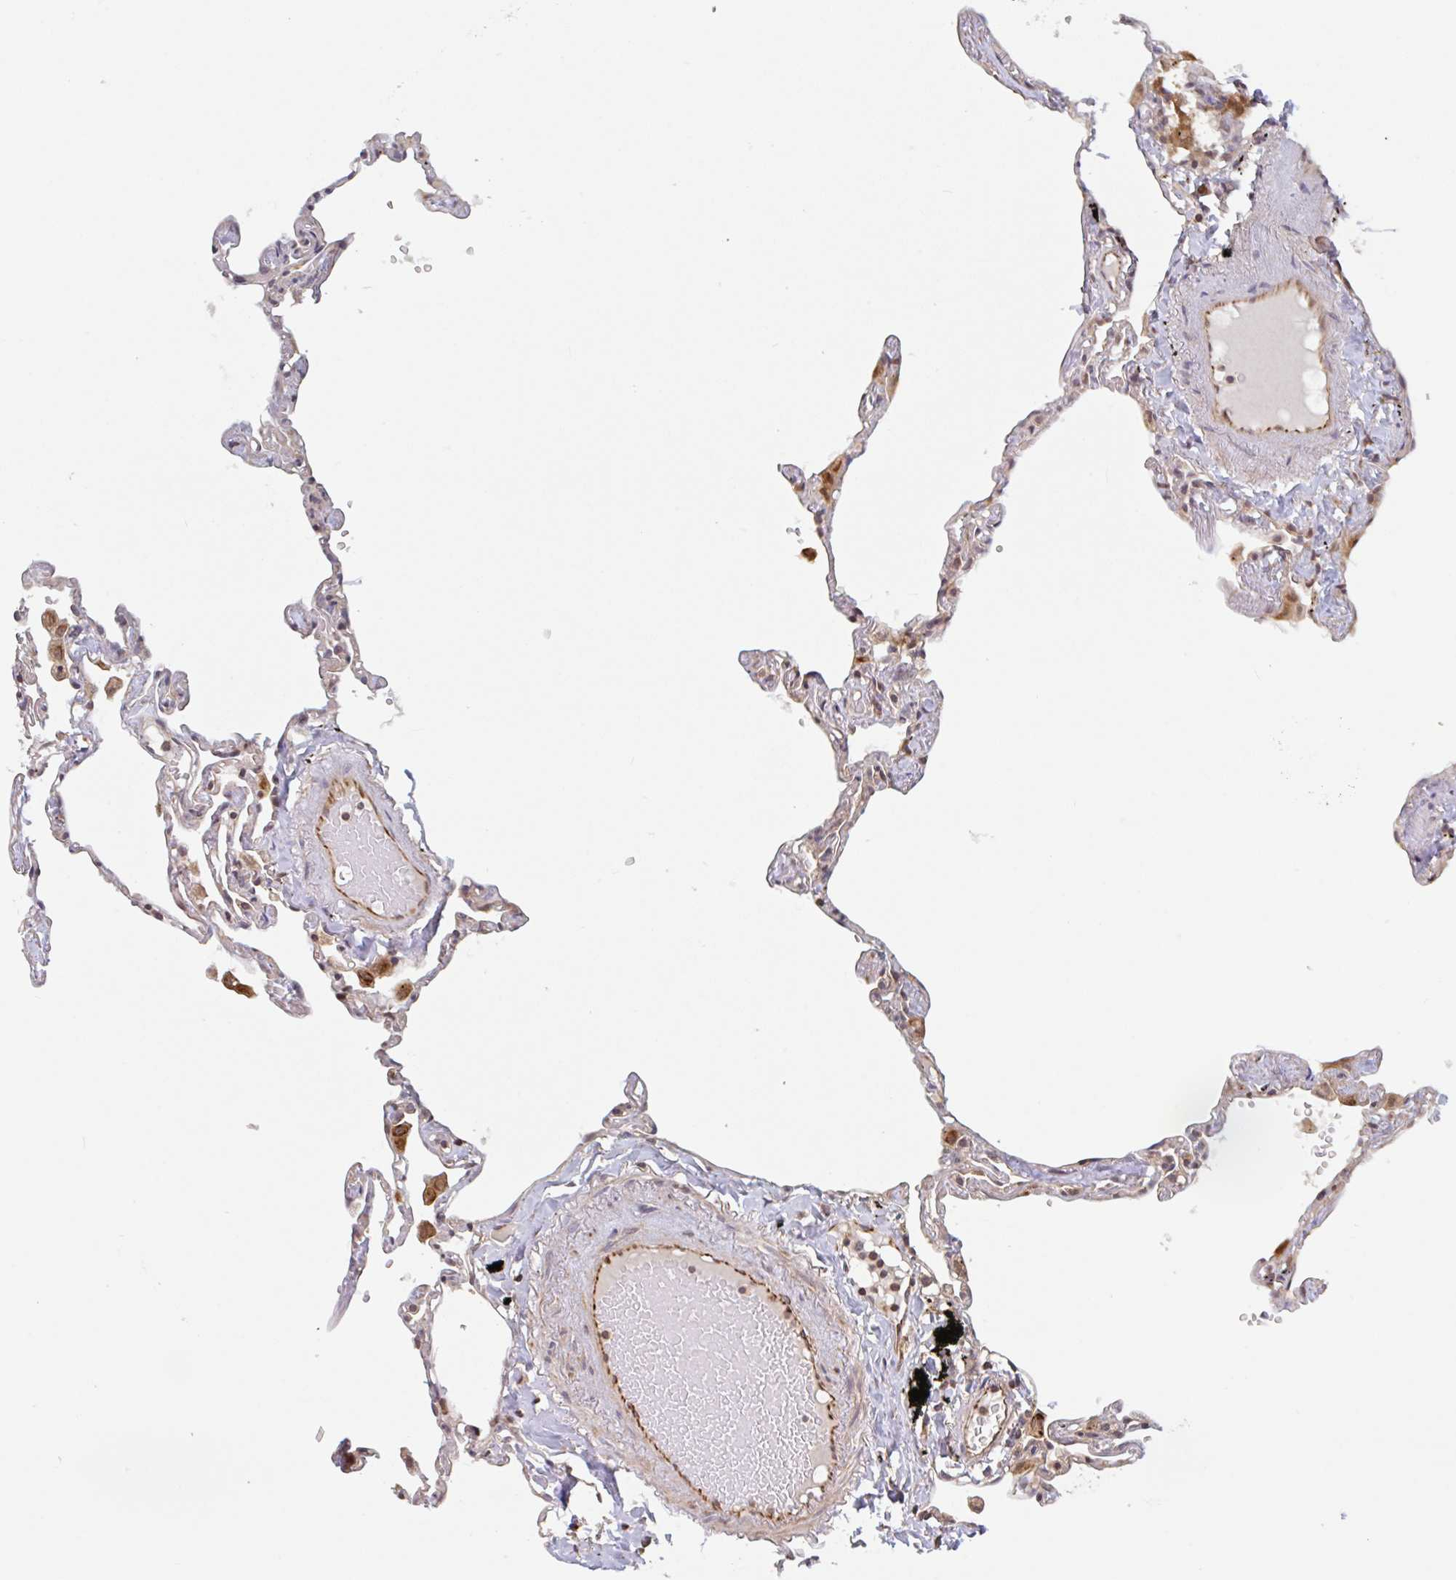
{"staining": {"intensity": "moderate", "quantity": "<25%", "location": "cytoplasmic/membranous"}, "tissue": "lung", "cell_type": "Alveolar cells", "image_type": "normal", "snomed": [{"axis": "morphology", "description": "Normal tissue, NOS"}, {"axis": "topography", "description": "Lung"}], "caption": "This histopathology image exhibits immunohistochemistry (IHC) staining of unremarkable human lung, with low moderate cytoplasmic/membranous positivity in about <25% of alveolar cells.", "gene": "NUB1", "patient": {"sex": "female", "age": 67}}